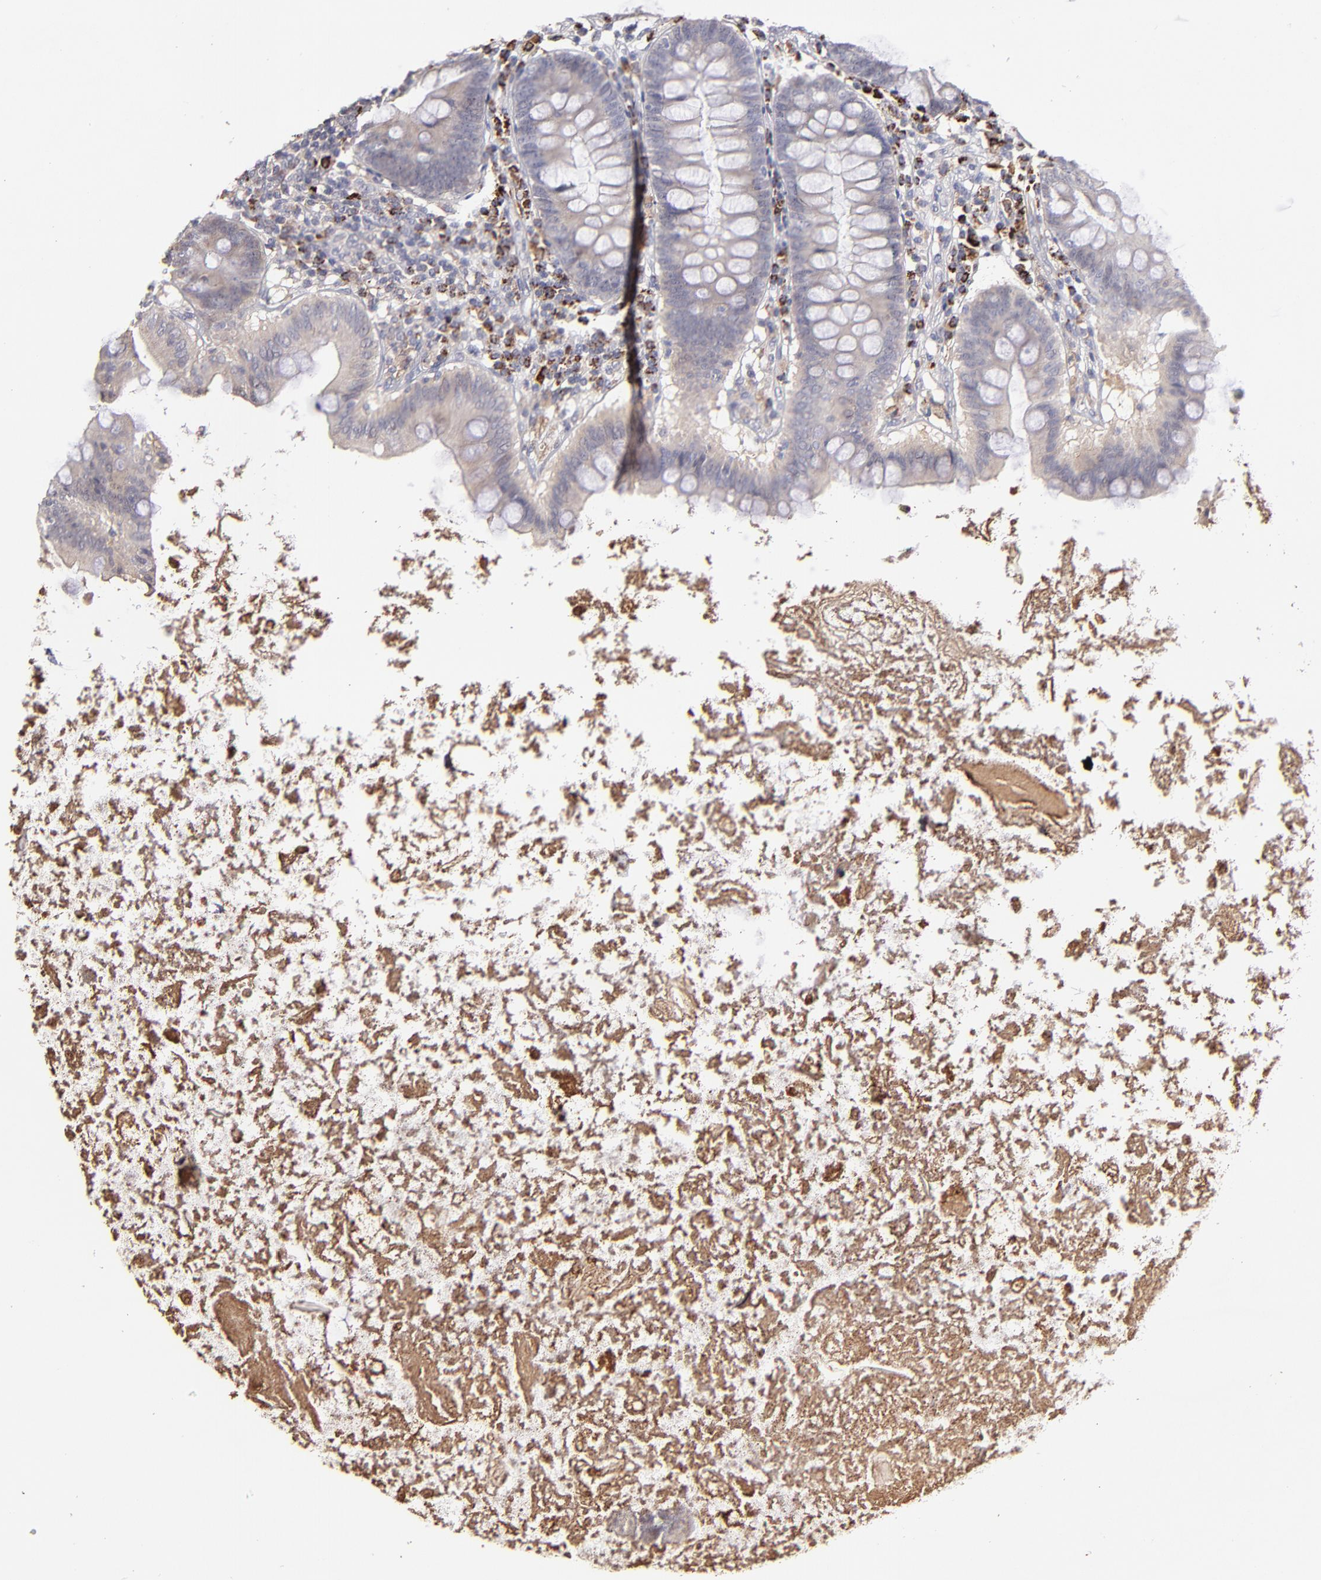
{"staining": {"intensity": "weak", "quantity": "25%-75%", "location": "cytoplasmic/membranous"}, "tissue": "appendix", "cell_type": "Glandular cells", "image_type": "normal", "snomed": [{"axis": "morphology", "description": "Normal tissue, NOS"}, {"axis": "topography", "description": "Appendix"}], "caption": "A brown stain labels weak cytoplasmic/membranous staining of a protein in glandular cells of normal appendix. The staining was performed using DAB, with brown indicating positive protein expression. Nuclei are stained blue with hematoxylin.", "gene": "GLDC", "patient": {"sex": "female", "age": 82}}